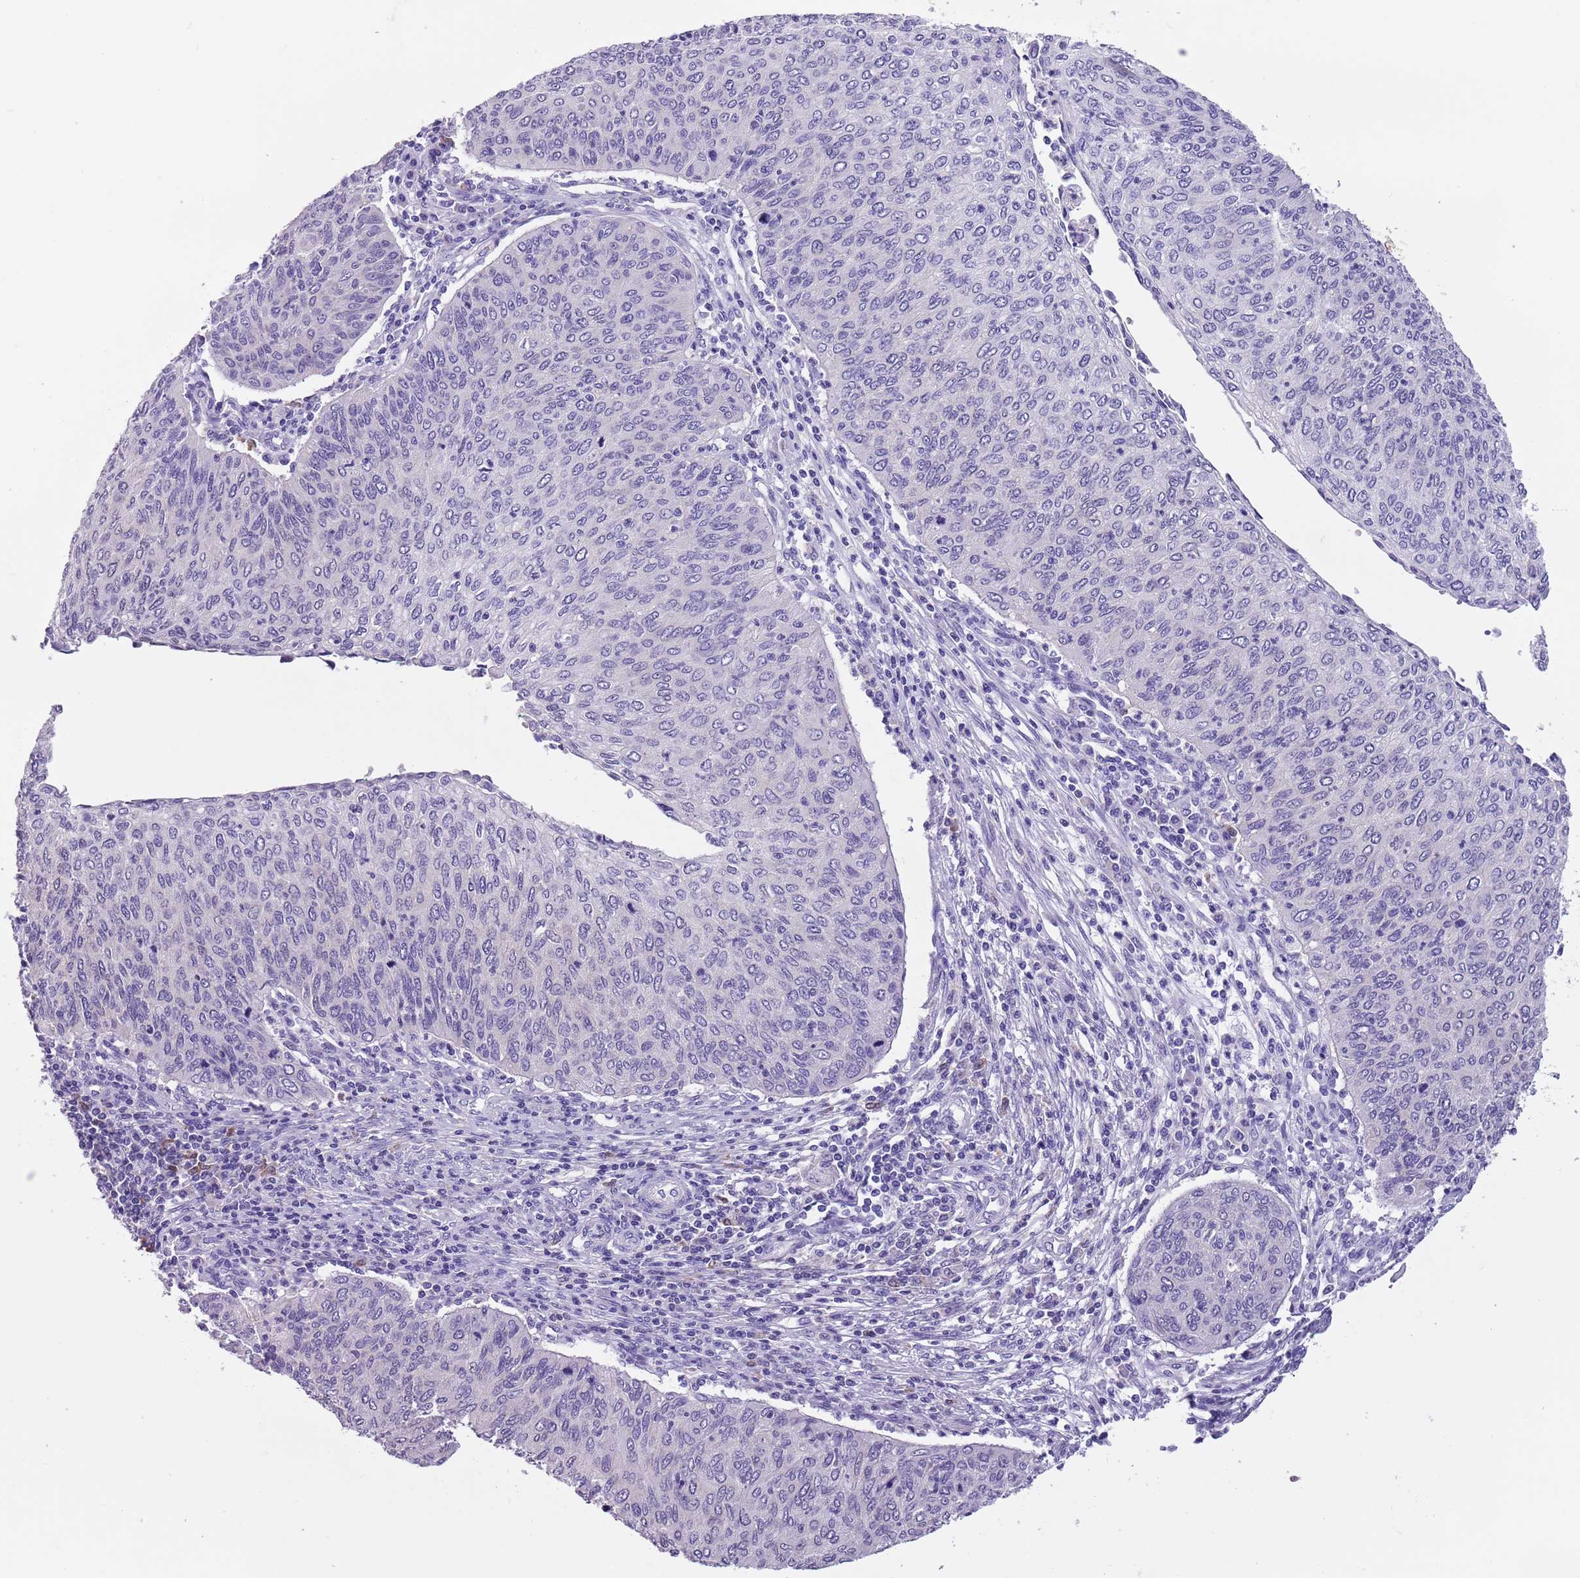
{"staining": {"intensity": "negative", "quantity": "none", "location": "none"}, "tissue": "cervical cancer", "cell_type": "Tumor cells", "image_type": "cancer", "snomed": [{"axis": "morphology", "description": "Squamous cell carcinoma, NOS"}, {"axis": "topography", "description": "Cervix"}], "caption": "Micrograph shows no significant protein expression in tumor cells of cervical cancer.", "gene": "PFKFB2", "patient": {"sex": "female", "age": 38}}